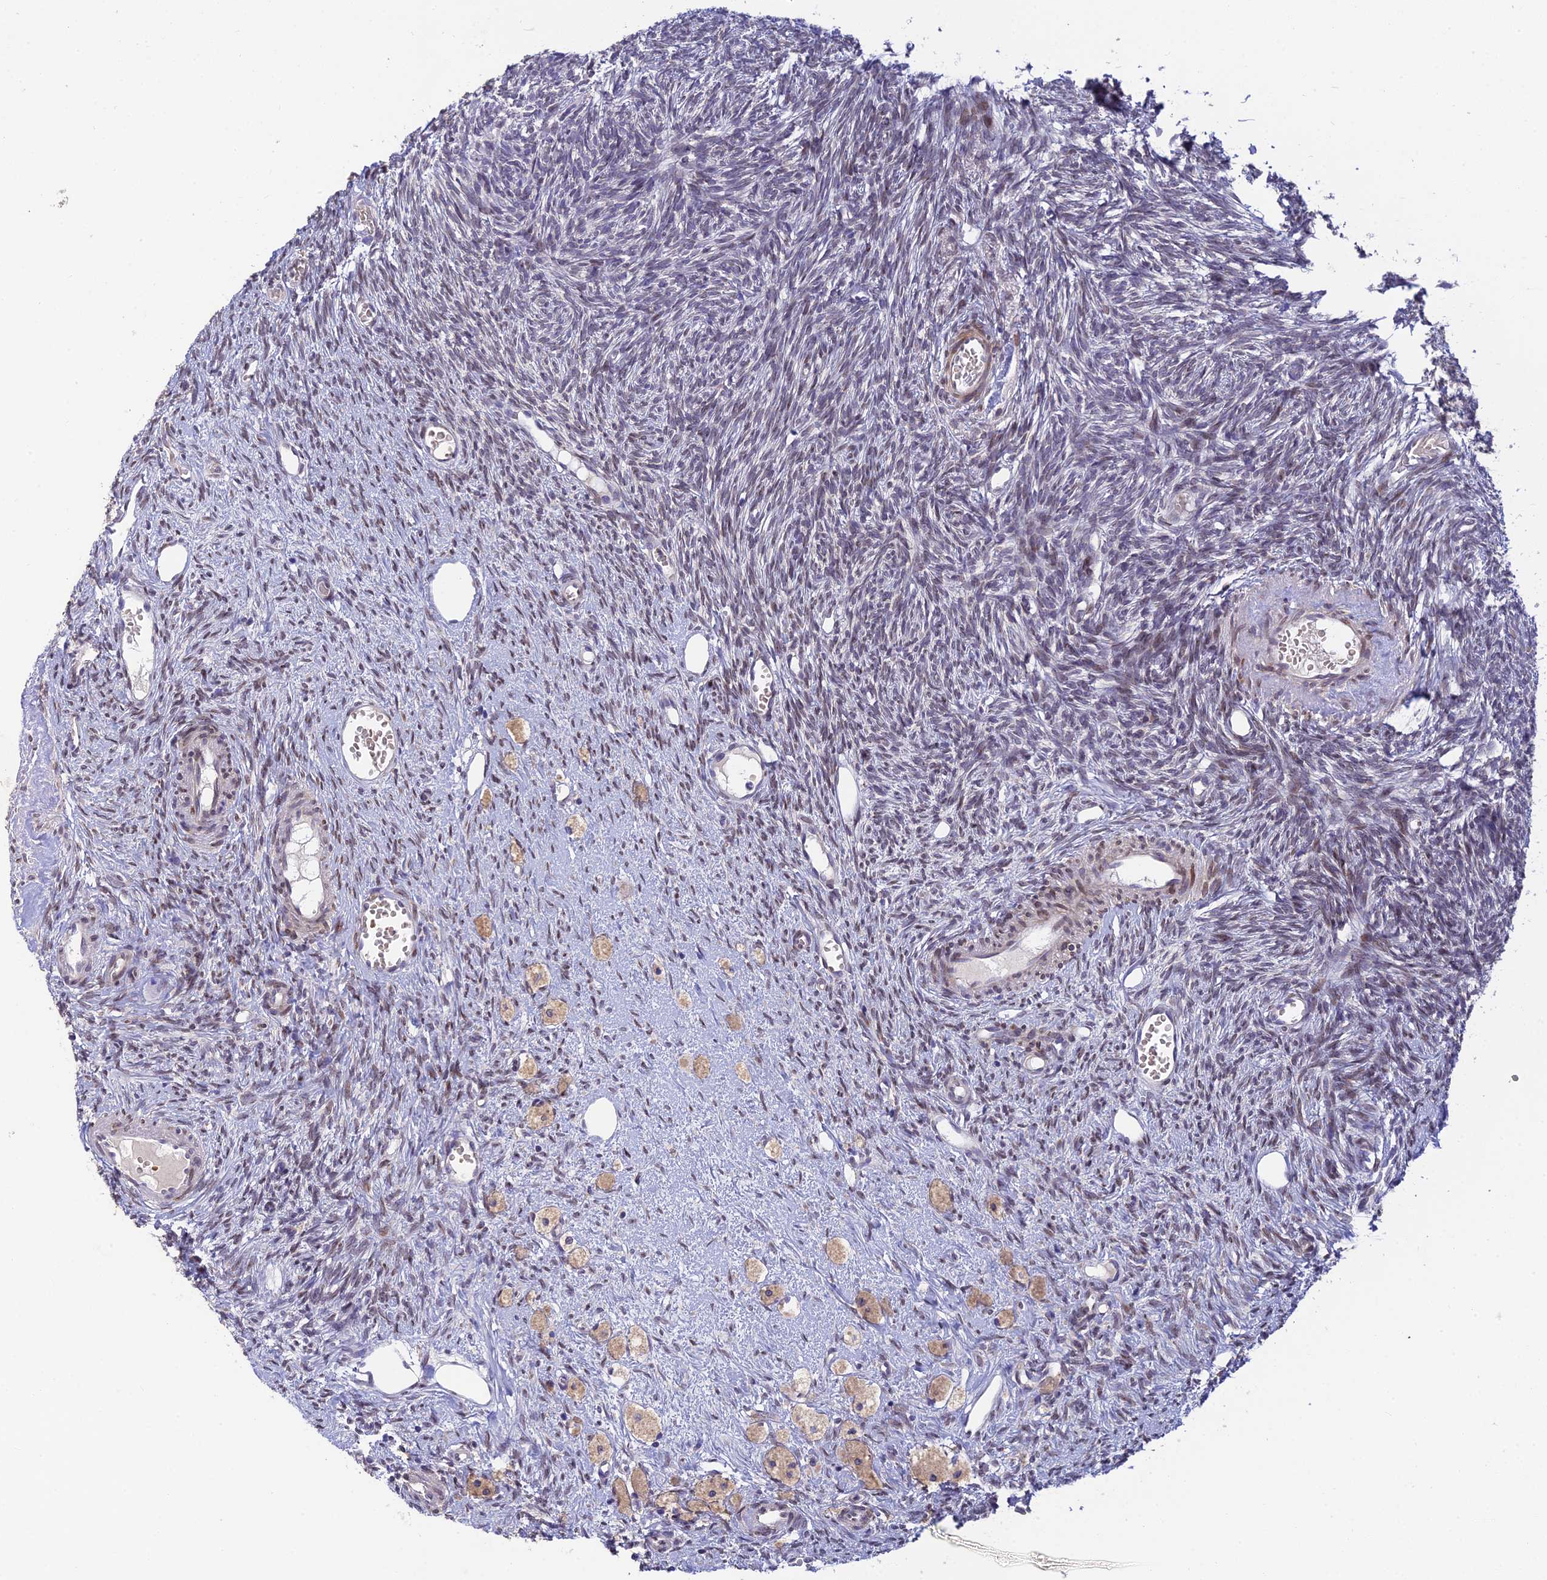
{"staining": {"intensity": "negative", "quantity": "none", "location": "none"}, "tissue": "ovary", "cell_type": "Follicle cells", "image_type": "normal", "snomed": [{"axis": "morphology", "description": "Normal tissue, NOS"}, {"axis": "topography", "description": "Ovary"}], "caption": "A photomicrograph of human ovary is negative for staining in follicle cells. (Stains: DAB IHC with hematoxylin counter stain, Microscopy: brightfield microscopy at high magnification).", "gene": "MGAT2", "patient": {"sex": "female", "age": 51}}